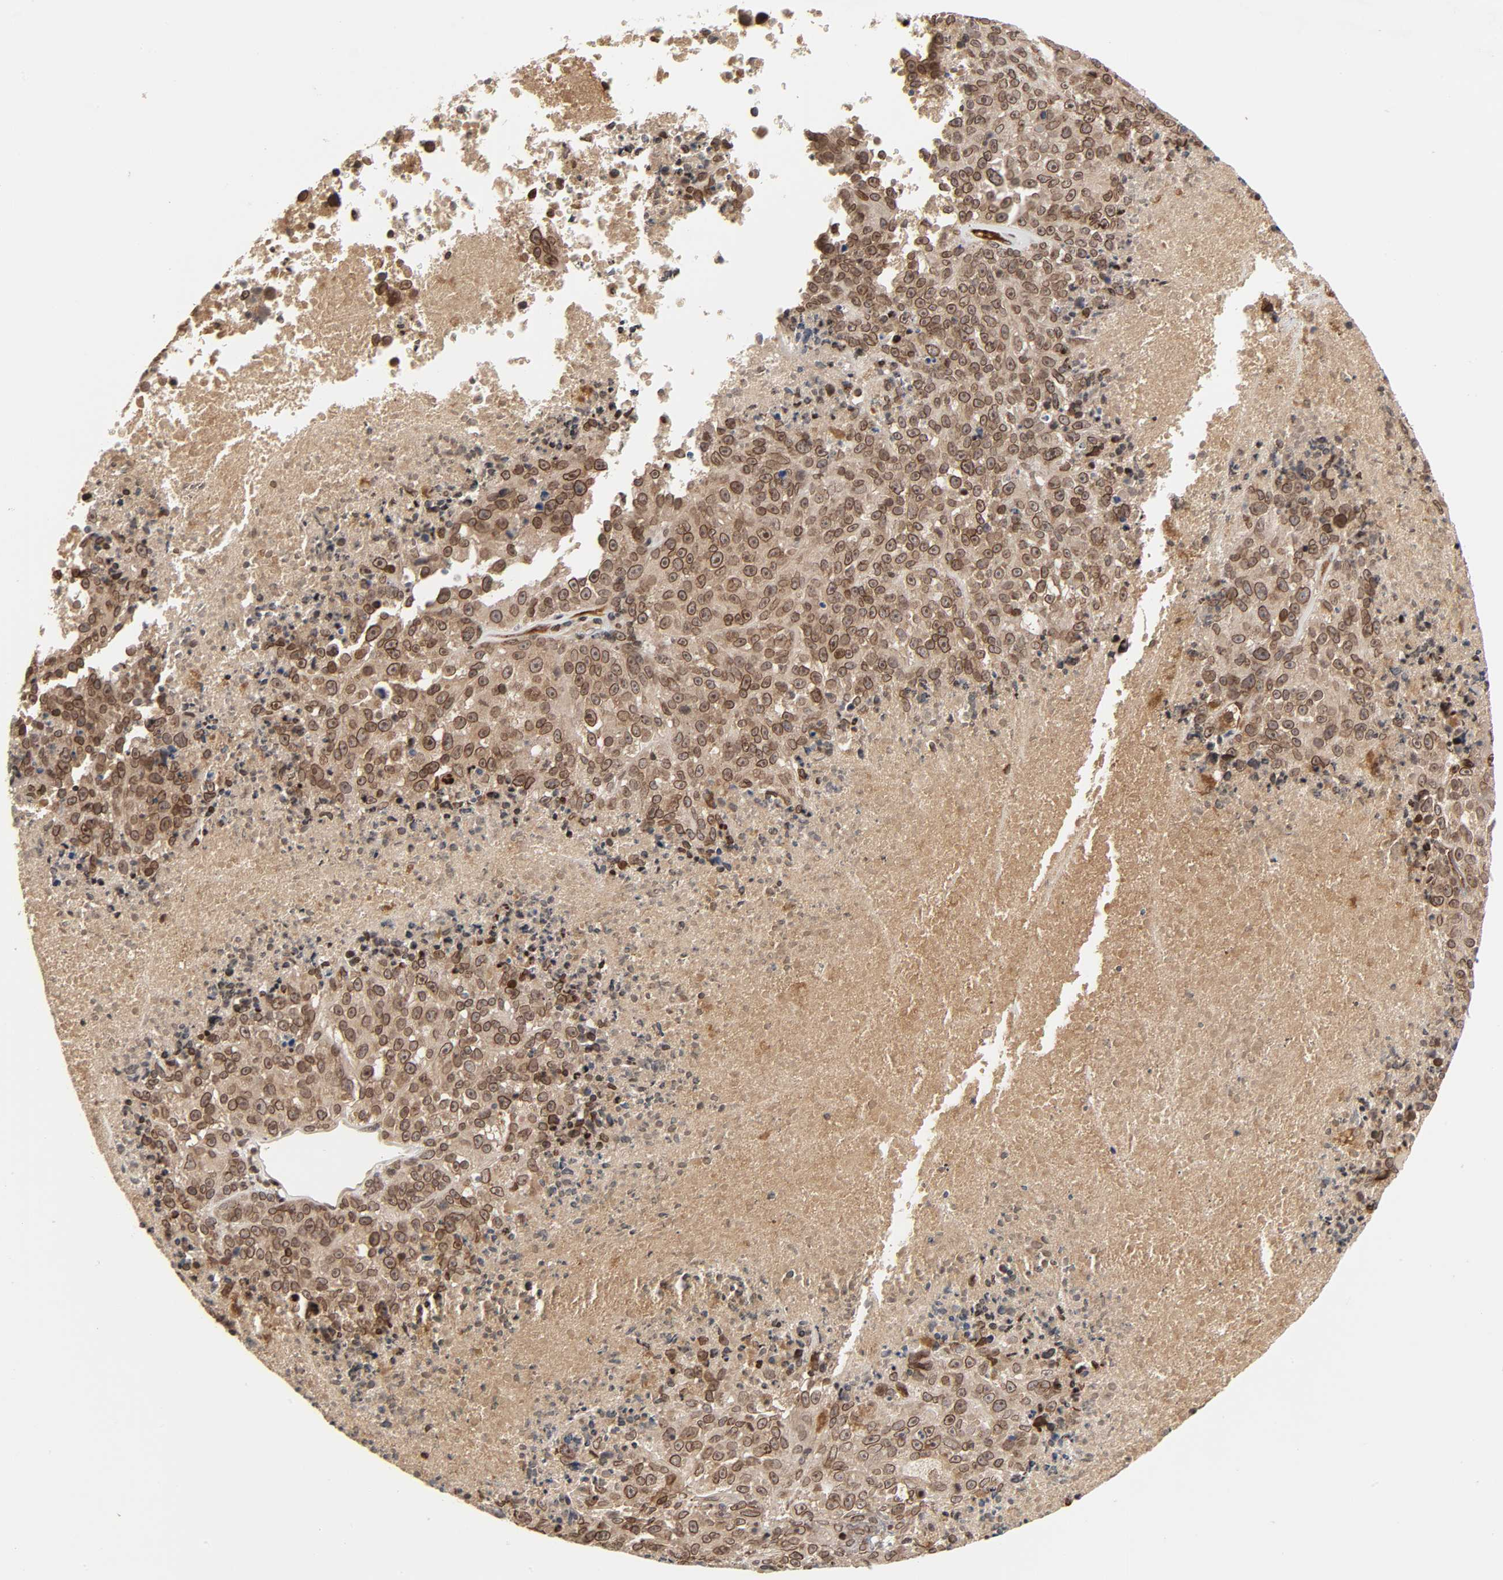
{"staining": {"intensity": "strong", "quantity": ">75%", "location": "cytoplasmic/membranous,nuclear"}, "tissue": "melanoma", "cell_type": "Tumor cells", "image_type": "cancer", "snomed": [{"axis": "morphology", "description": "Malignant melanoma, Metastatic site"}, {"axis": "topography", "description": "Cerebral cortex"}], "caption": "Immunohistochemistry staining of melanoma, which displays high levels of strong cytoplasmic/membranous and nuclear positivity in about >75% of tumor cells indicating strong cytoplasmic/membranous and nuclear protein staining. The staining was performed using DAB (brown) for protein detection and nuclei were counterstained in hematoxylin (blue).", "gene": "CPN2", "patient": {"sex": "female", "age": 52}}